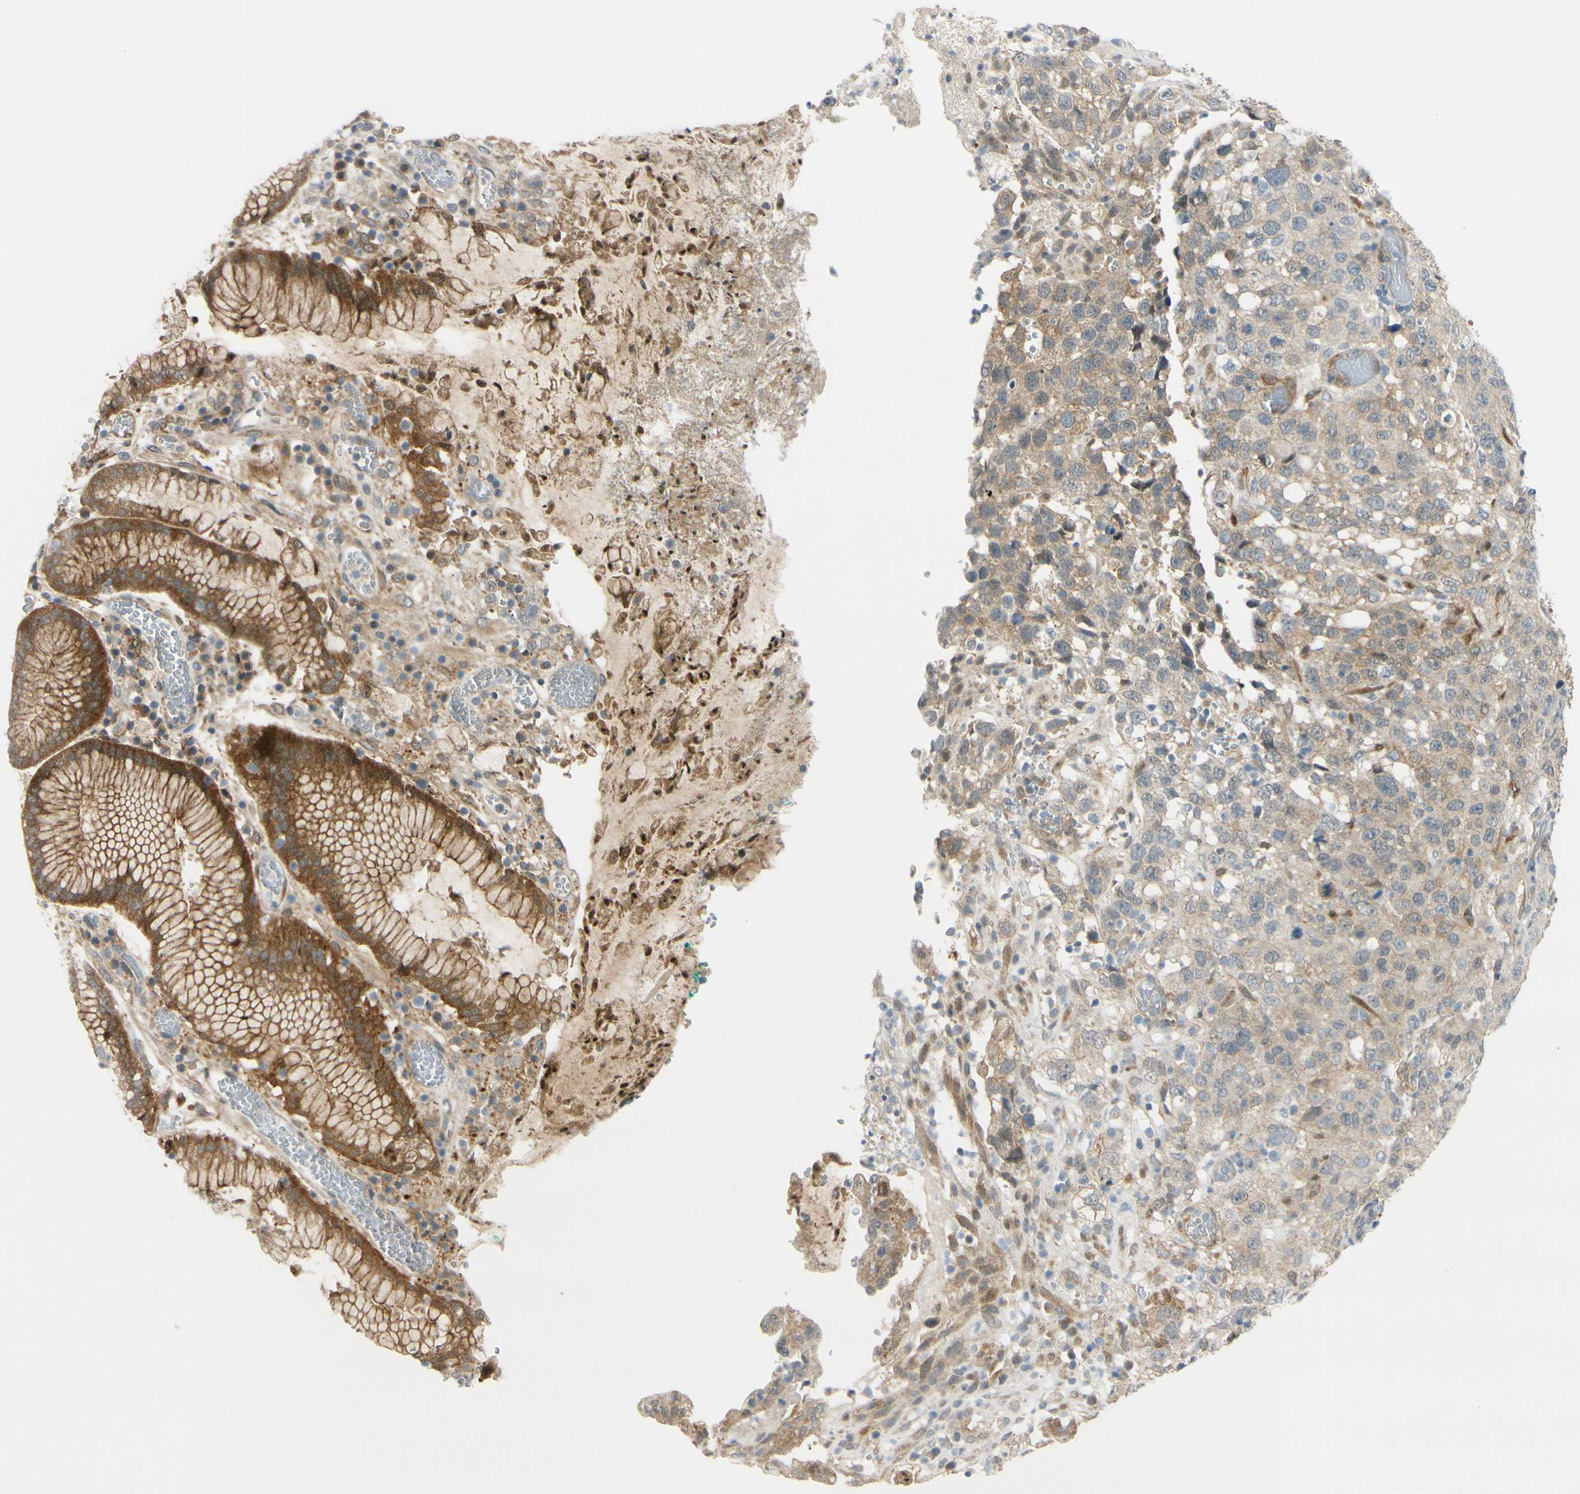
{"staining": {"intensity": "moderate", "quantity": "25%-75%", "location": "cytoplasmic/membranous"}, "tissue": "stomach cancer", "cell_type": "Tumor cells", "image_type": "cancer", "snomed": [{"axis": "morphology", "description": "Normal tissue, NOS"}, {"axis": "morphology", "description": "Adenocarcinoma, NOS"}, {"axis": "topography", "description": "Stomach"}], "caption": "The image demonstrates staining of adenocarcinoma (stomach), revealing moderate cytoplasmic/membranous protein positivity (brown color) within tumor cells.", "gene": "FHL2", "patient": {"sex": "male", "age": 48}}